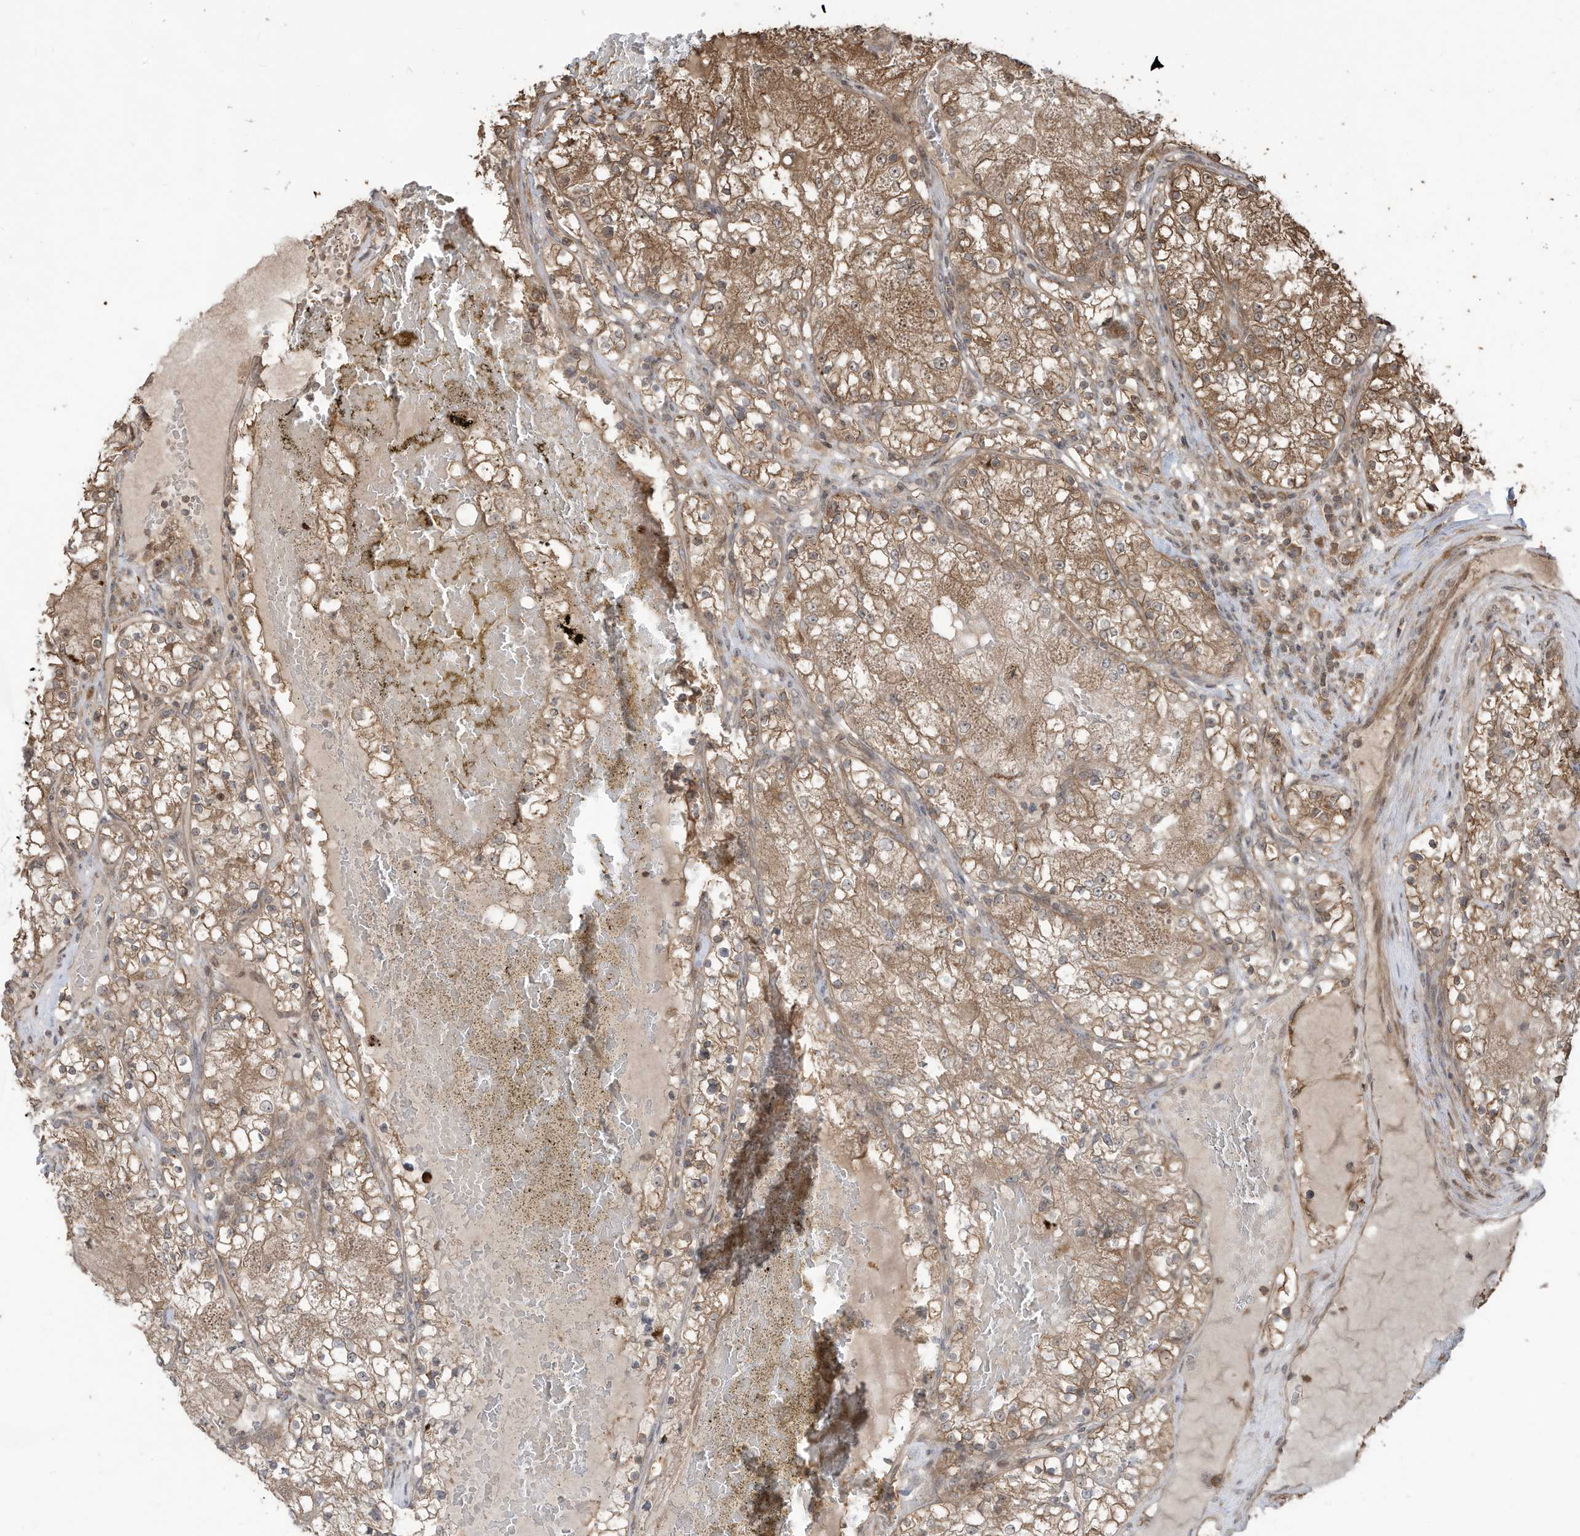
{"staining": {"intensity": "moderate", "quantity": ">75%", "location": "cytoplasmic/membranous"}, "tissue": "renal cancer", "cell_type": "Tumor cells", "image_type": "cancer", "snomed": [{"axis": "morphology", "description": "Normal tissue, NOS"}, {"axis": "morphology", "description": "Adenocarcinoma, NOS"}, {"axis": "topography", "description": "Kidney"}], "caption": "A high-resolution image shows immunohistochemistry (IHC) staining of adenocarcinoma (renal), which reveals moderate cytoplasmic/membranous expression in approximately >75% of tumor cells.", "gene": "CARF", "patient": {"sex": "male", "age": 68}}